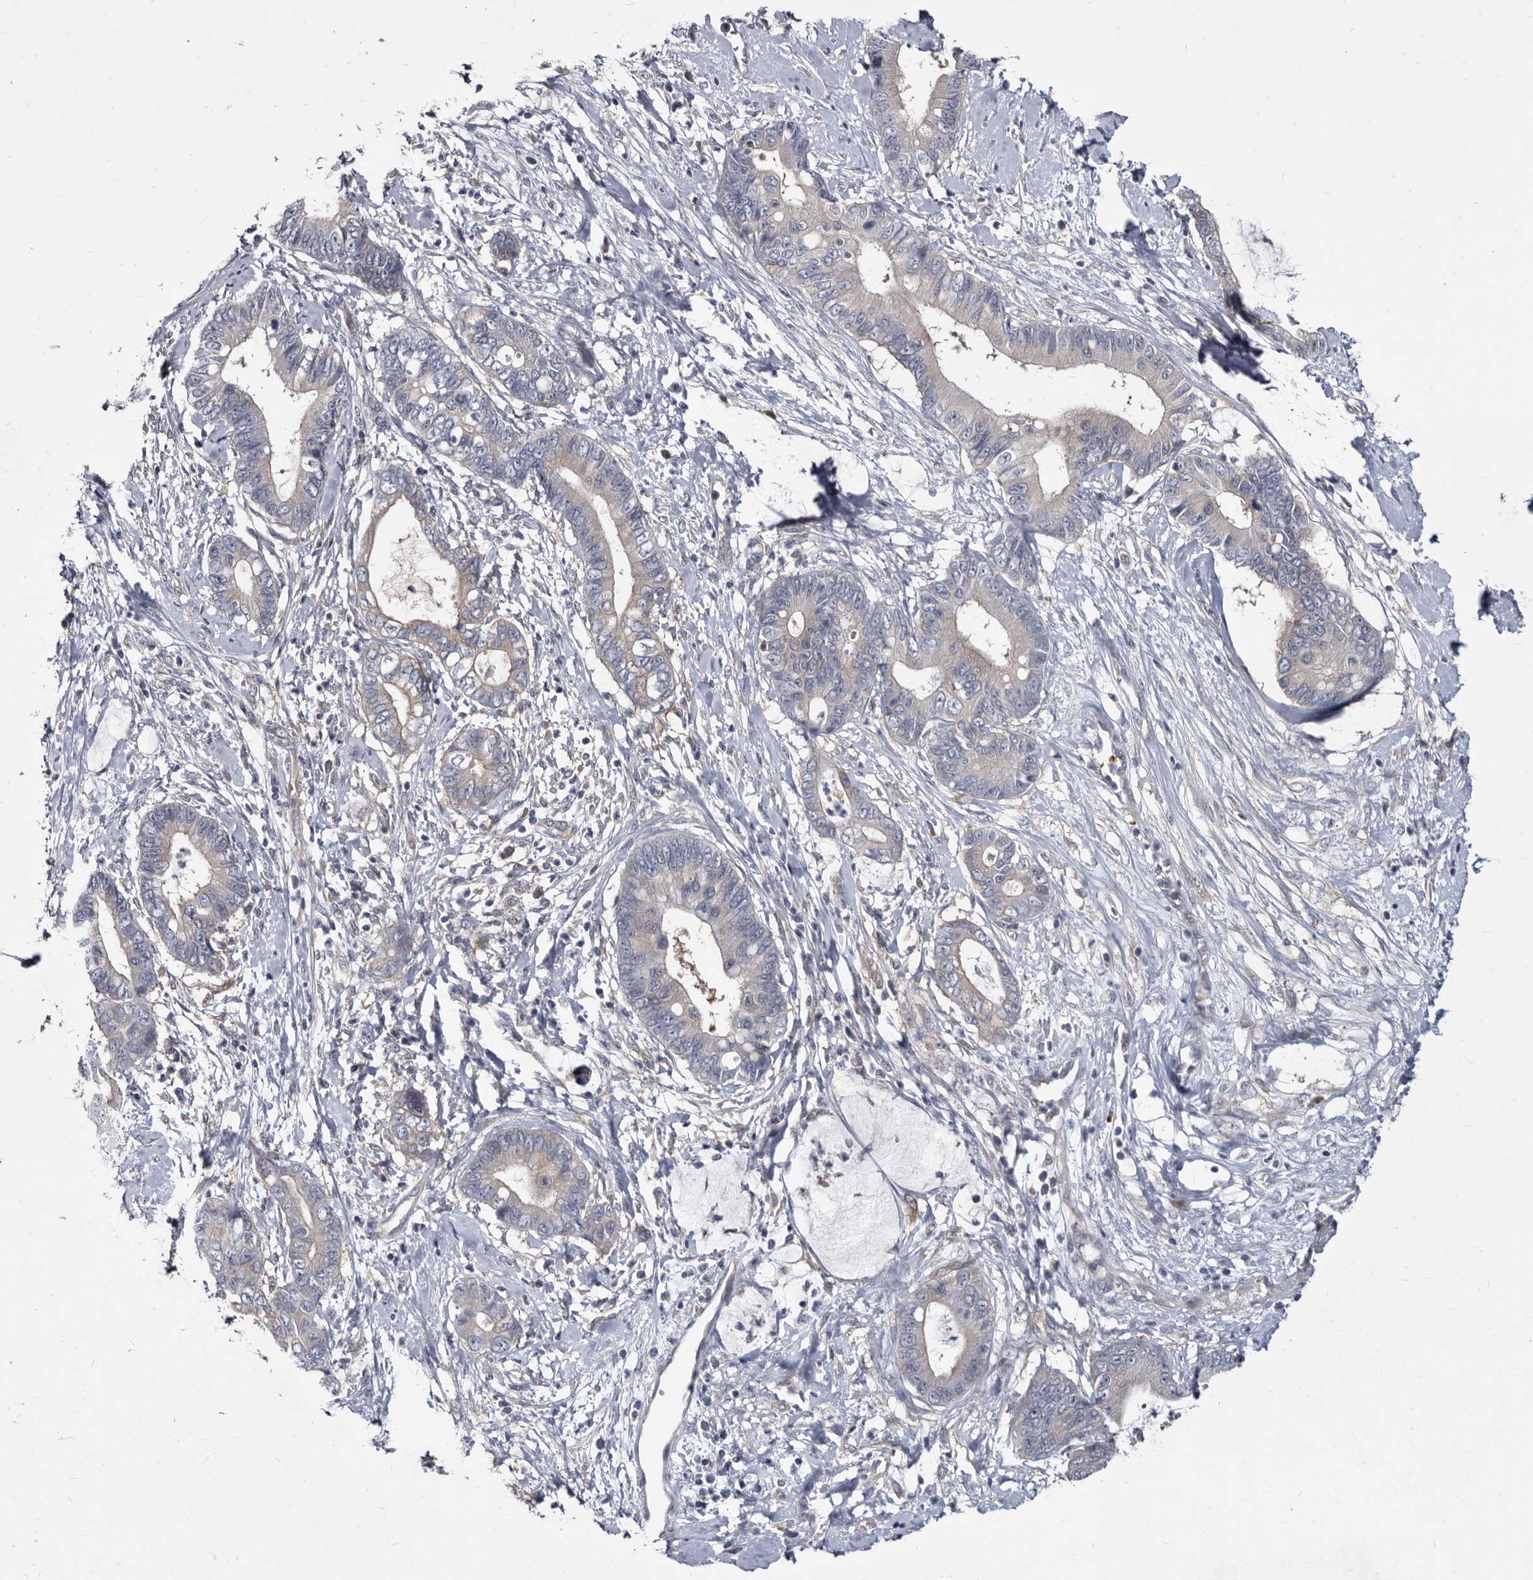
{"staining": {"intensity": "negative", "quantity": "none", "location": "none"}, "tissue": "cervical cancer", "cell_type": "Tumor cells", "image_type": "cancer", "snomed": [{"axis": "morphology", "description": "Adenocarcinoma, NOS"}, {"axis": "topography", "description": "Cervix"}], "caption": "DAB (3,3'-diaminobenzidine) immunohistochemical staining of cervical cancer displays no significant expression in tumor cells.", "gene": "ABCF2", "patient": {"sex": "female", "age": 44}}